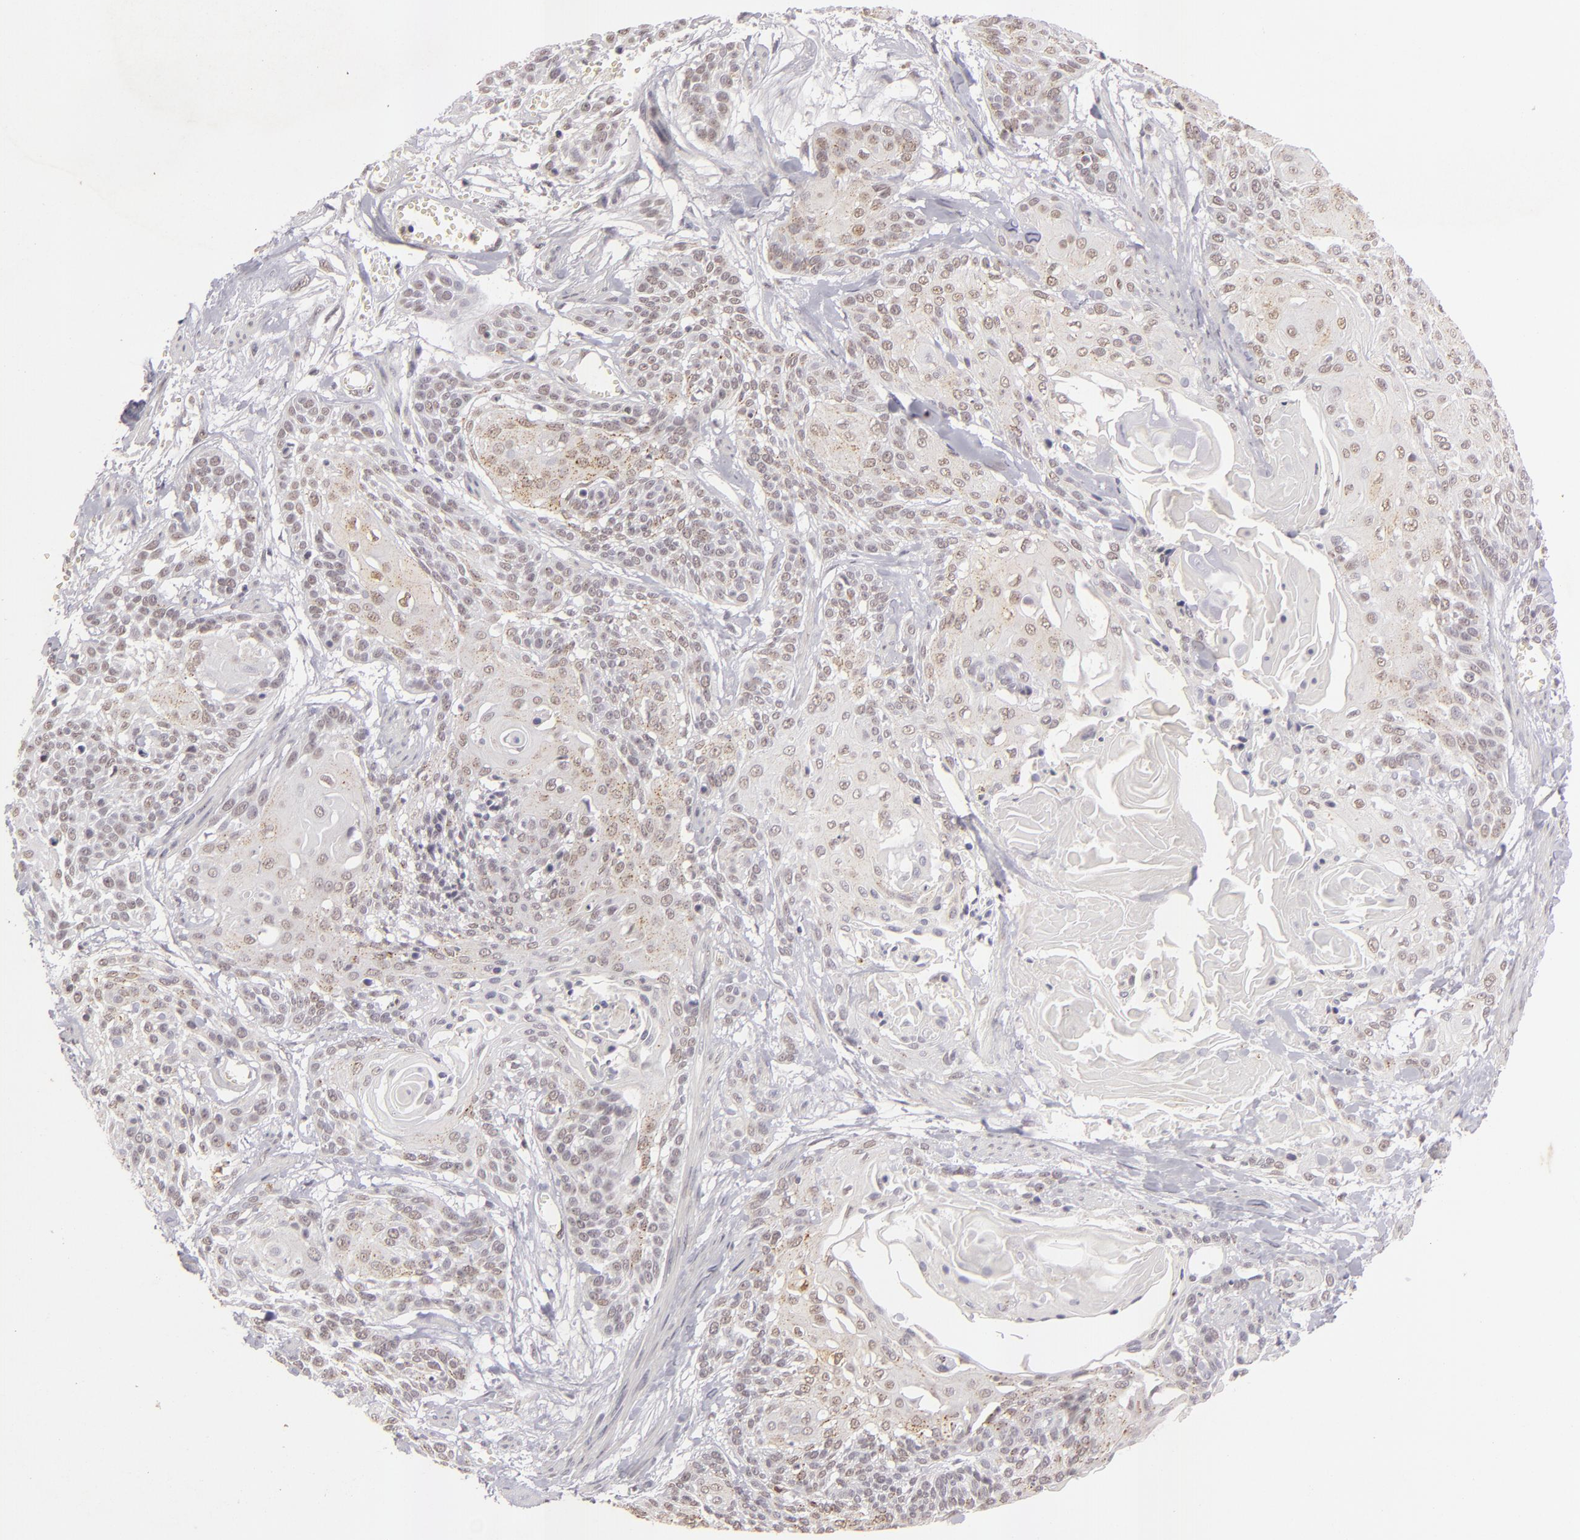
{"staining": {"intensity": "moderate", "quantity": "<25%", "location": "cytoplasmic/membranous"}, "tissue": "cervical cancer", "cell_type": "Tumor cells", "image_type": "cancer", "snomed": [{"axis": "morphology", "description": "Squamous cell carcinoma, NOS"}, {"axis": "topography", "description": "Cervix"}], "caption": "A low amount of moderate cytoplasmic/membranous staining is present in approximately <25% of tumor cells in squamous cell carcinoma (cervical) tissue.", "gene": "CBX3", "patient": {"sex": "female", "age": 57}}